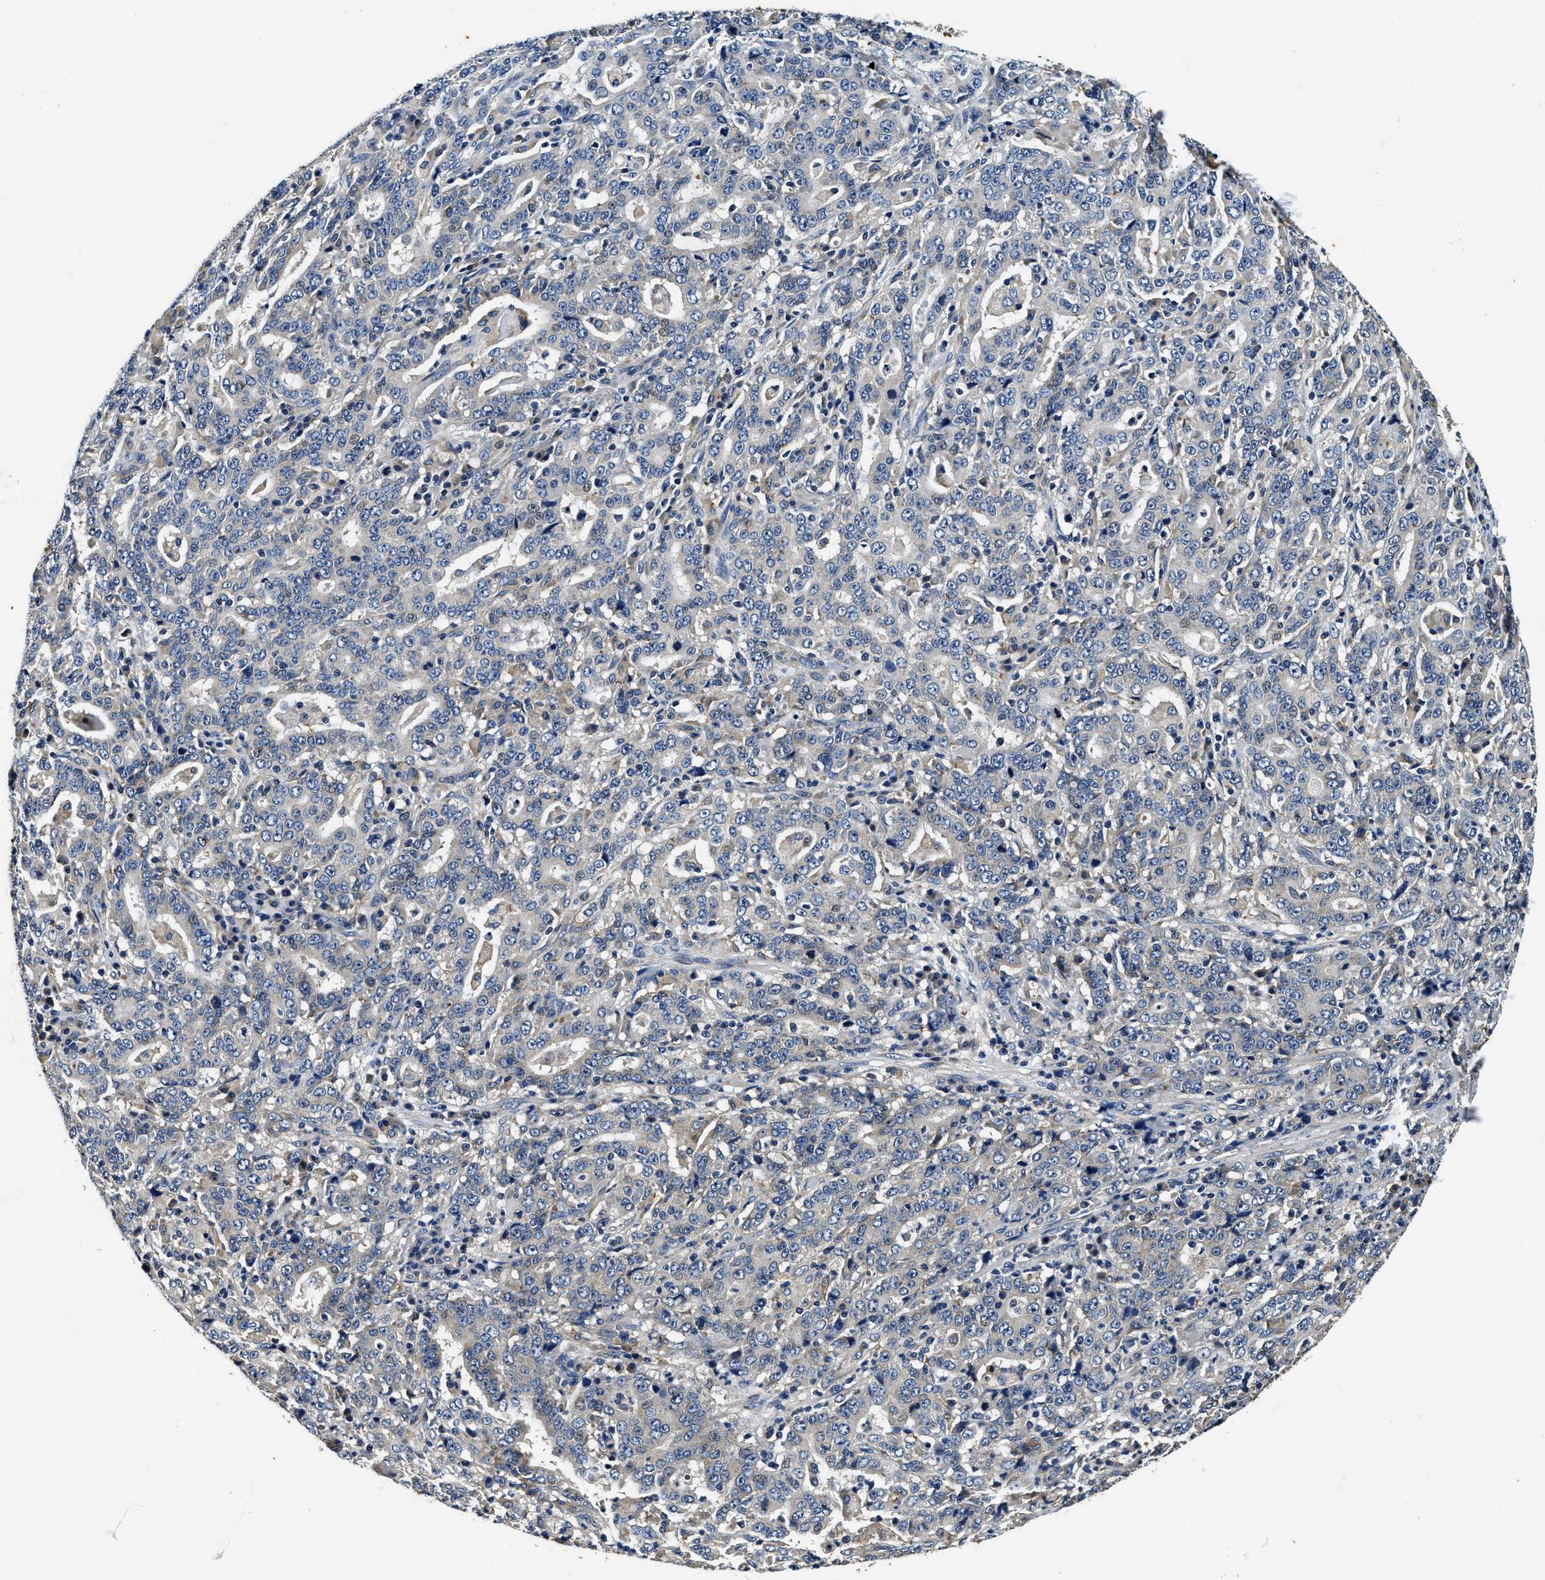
{"staining": {"intensity": "negative", "quantity": "none", "location": "none"}, "tissue": "stomach cancer", "cell_type": "Tumor cells", "image_type": "cancer", "snomed": [{"axis": "morphology", "description": "Normal tissue, NOS"}, {"axis": "morphology", "description": "Adenocarcinoma, NOS"}, {"axis": "topography", "description": "Stomach, upper"}, {"axis": "topography", "description": "Stomach"}], "caption": "This photomicrograph is of stomach cancer stained with IHC to label a protein in brown with the nuclei are counter-stained blue. There is no staining in tumor cells.", "gene": "PI4KB", "patient": {"sex": "male", "age": 59}}